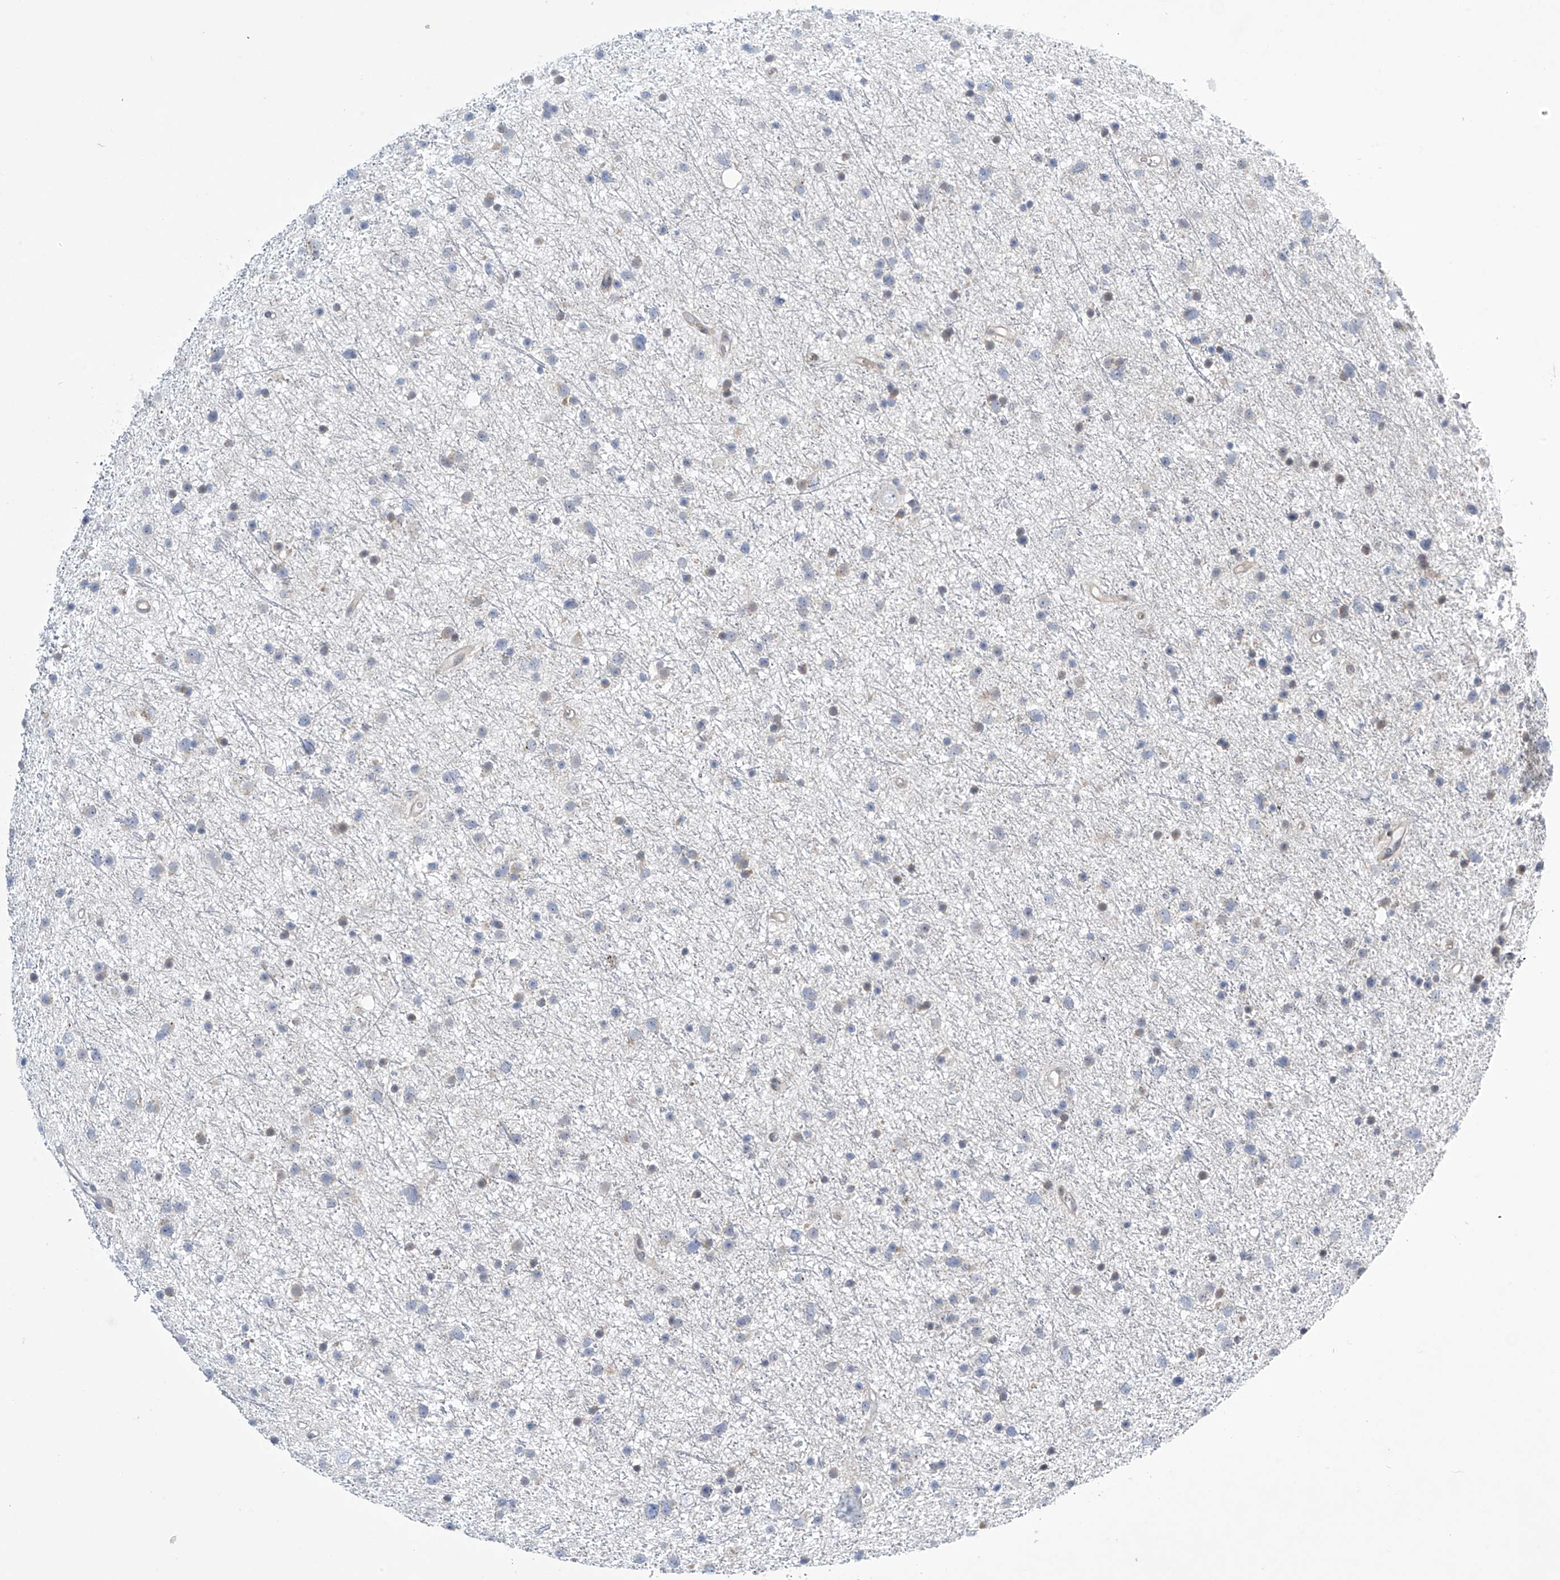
{"staining": {"intensity": "negative", "quantity": "none", "location": "none"}, "tissue": "glioma", "cell_type": "Tumor cells", "image_type": "cancer", "snomed": [{"axis": "morphology", "description": "Glioma, malignant, Low grade"}, {"axis": "topography", "description": "Cerebral cortex"}], "caption": "This is a image of immunohistochemistry staining of malignant low-grade glioma, which shows no positivity in tumor cells.", "gene": "TRIM60", "patient": {"sex": "female", "age": 39}}